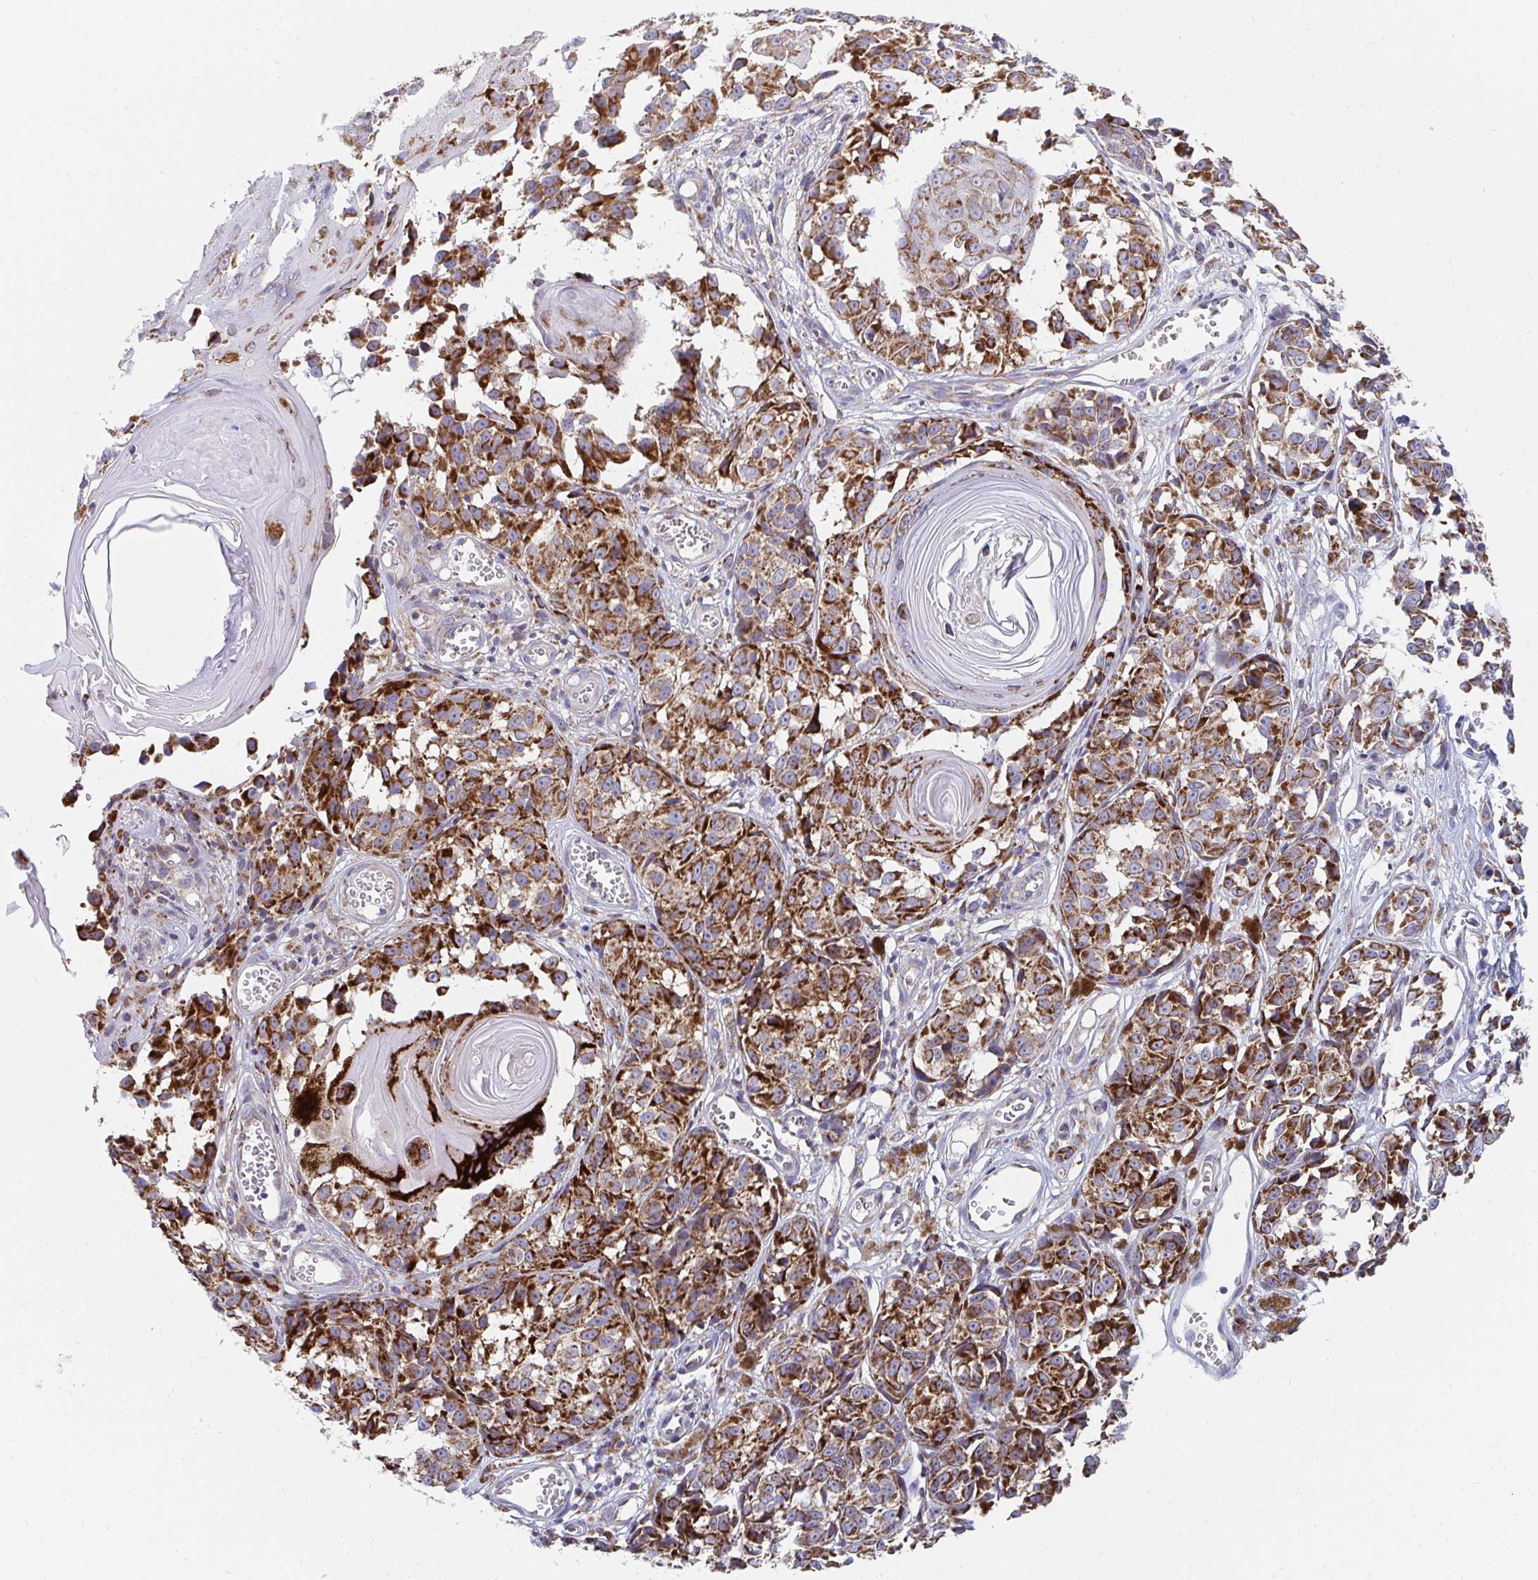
{"staining": {"intensity": "strong", "quantity": "25%-75%", "location": "cytoplasmic/membranous"}, "tissue": "melanoma", "cell_type": "Tumor cells", "image_type": "cancer", "snomed": [{"axis": "morphology", "description": "Malignant melanoma, NOS"}, {"axis": "topography", "description": "Skin"}], "caption": "Human malignant melanoma stained for a protein (brown) demonstrates strong cytoplasmic/membranous positive positivity in about 25%-75% of tumor cells.", "gene": "PC", "patient": {"sex": "male", "age": 73}}